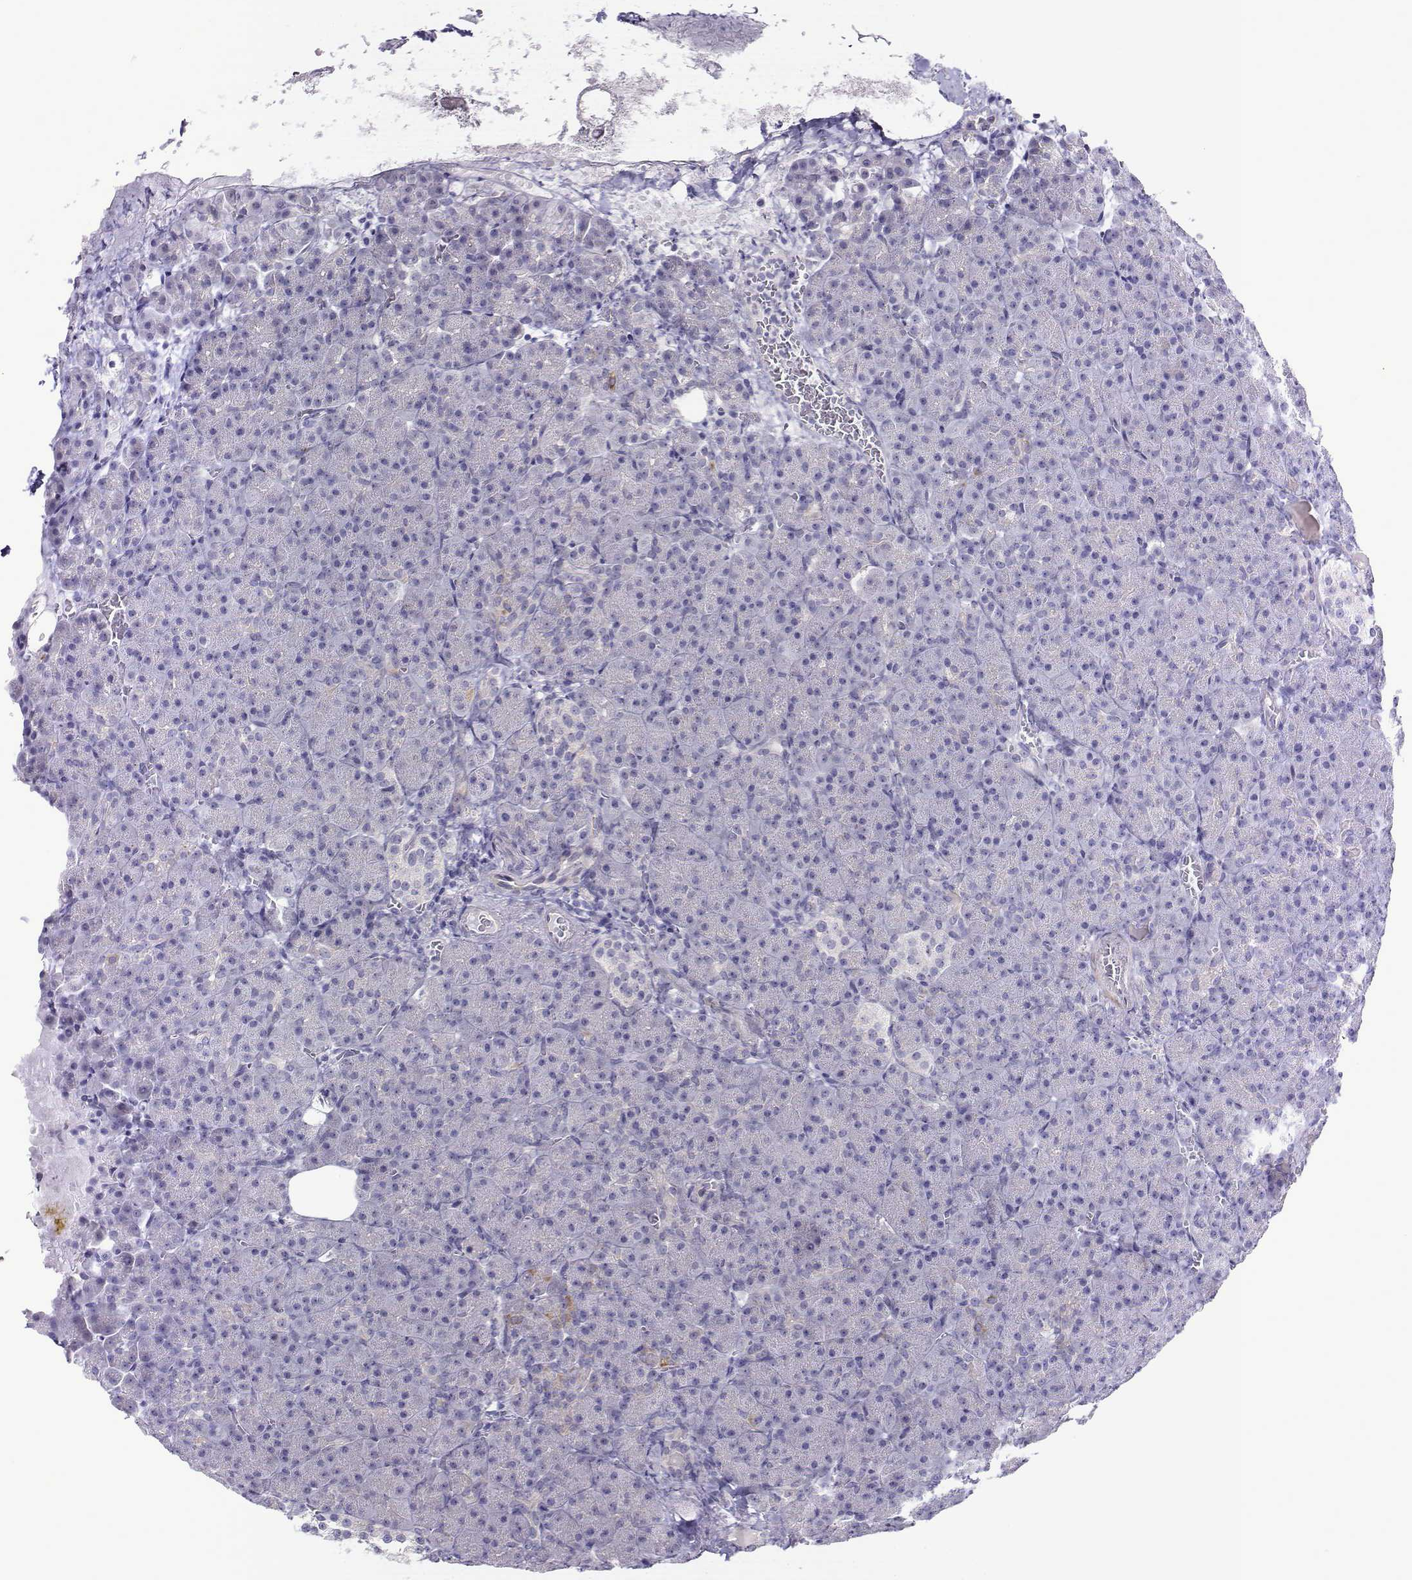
{"staining": {"intensity": "moderate", "quantity": "<25%", "location": "cytoplasmic/membranous"}, "tissue": "pancreas", "cell_type": "Exocrine glandular cells", "image_type": "normal", "snomed": [{"axis": "morphology", "description": "Normal tissue, NOS"}, {"axis": "topography", "description": "Pancreas"}], "caption": "Protein expression analysis of normal pancreas shows moderate cytoplasmic/membranous staining in approximately <25% of exocrine glandular cells. The protein of interest is stained brown, and the nuclei are stained in blue (DAB (3,3'-diaminobenzidine) IHC with brightfield microscopy, high magnification).", "gene": "NOS1AP", "patient": {"sex": "female", "age": 74}}